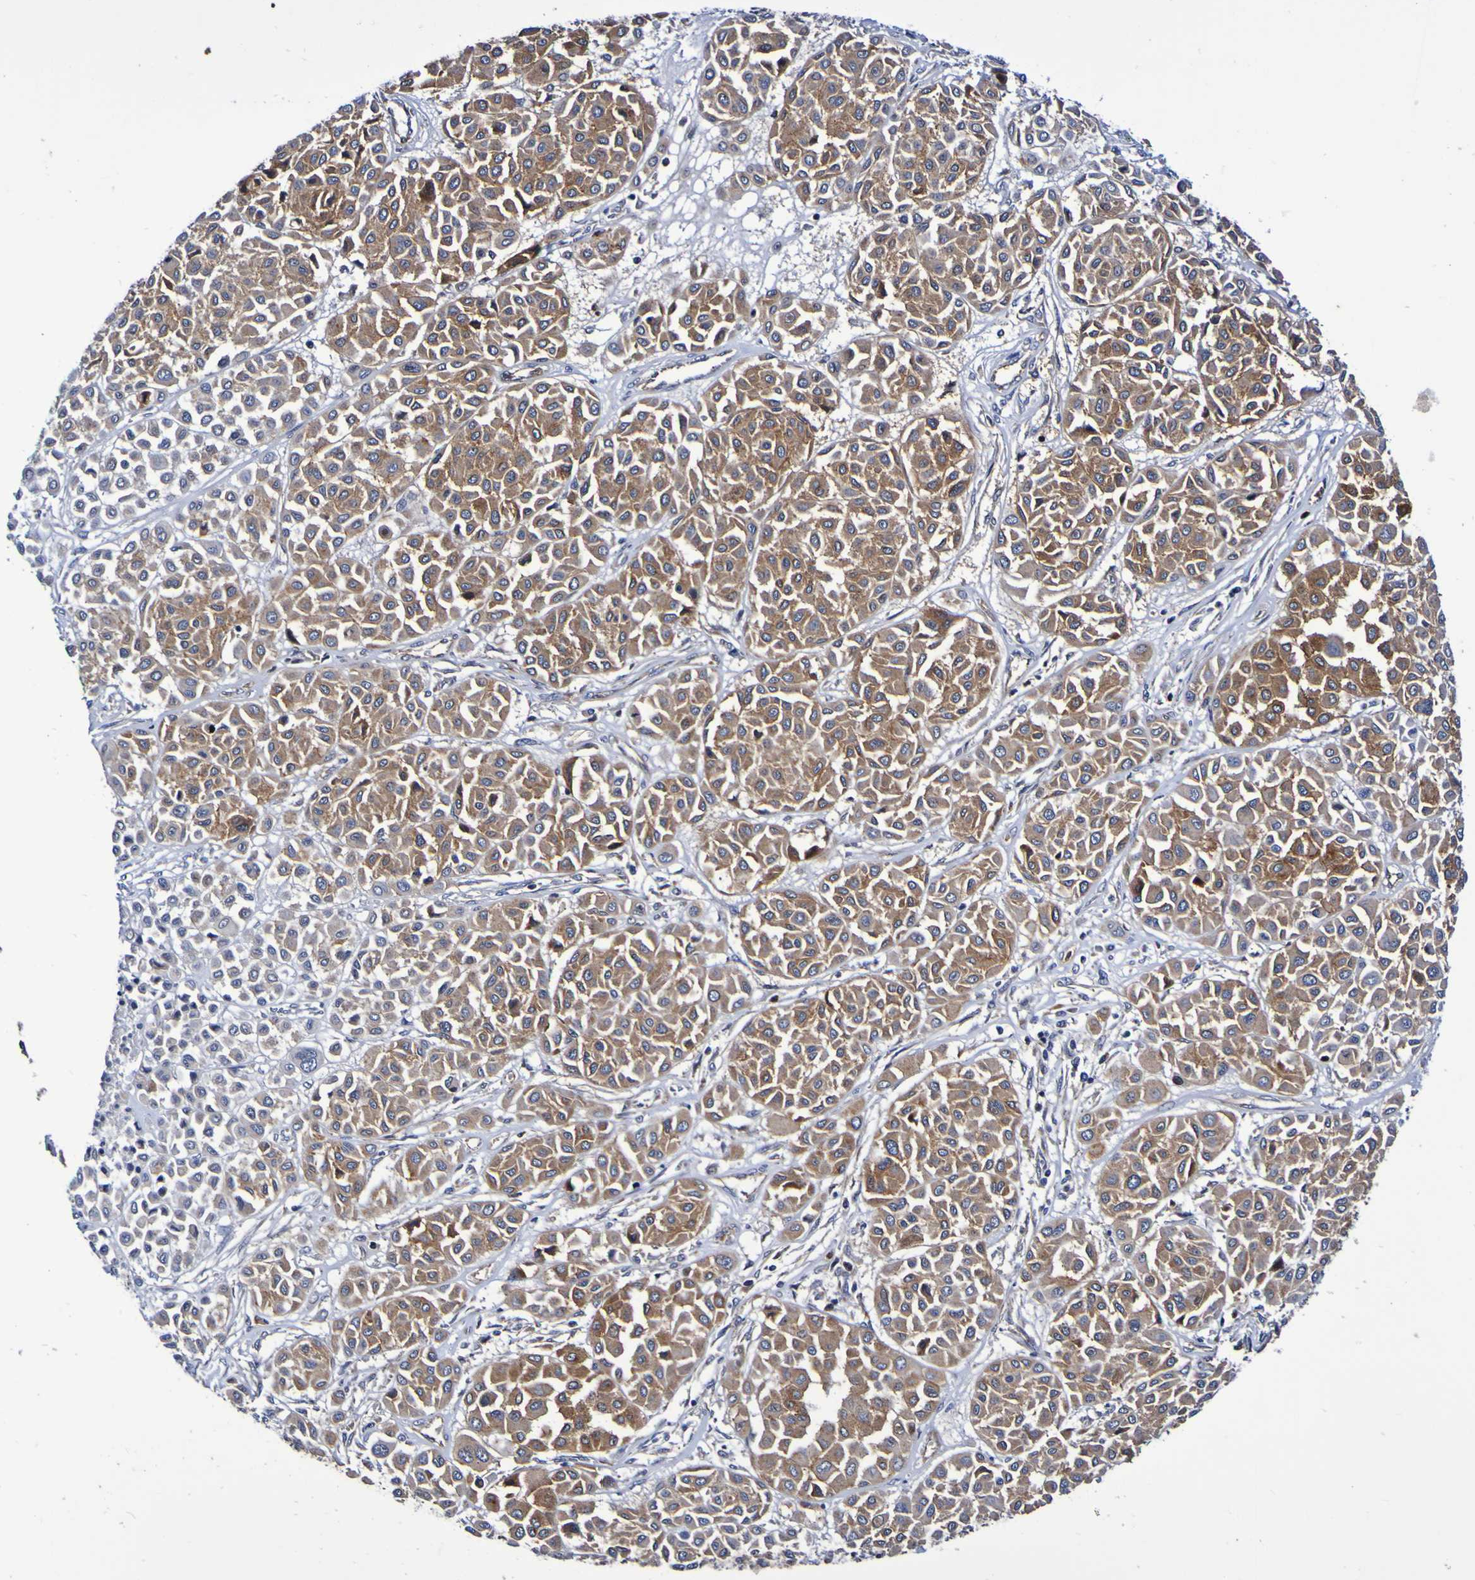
{"staining": {"intensity": "moderate", "quantity": ">75%", "location": "cytoplasmic/membranous"}, "tissue": "melanoma", "cell_type": "Tumor cells", "image_type": "cancer", "snomed": [{"axis": "morphology", "description": "Malignant melanoma, Metastatic site"}, {"axis": "topography", "description": "Soft tissue"}], "caption": "This is an image of immunohistochemistry (IHC) staining of malignant melanoma (metastatic site), which shows moderate positivity in the cytoplasmic/membranous of tumor cells.", "gene": "GJB1", "patient": {"sex": "male", "age": 41}}